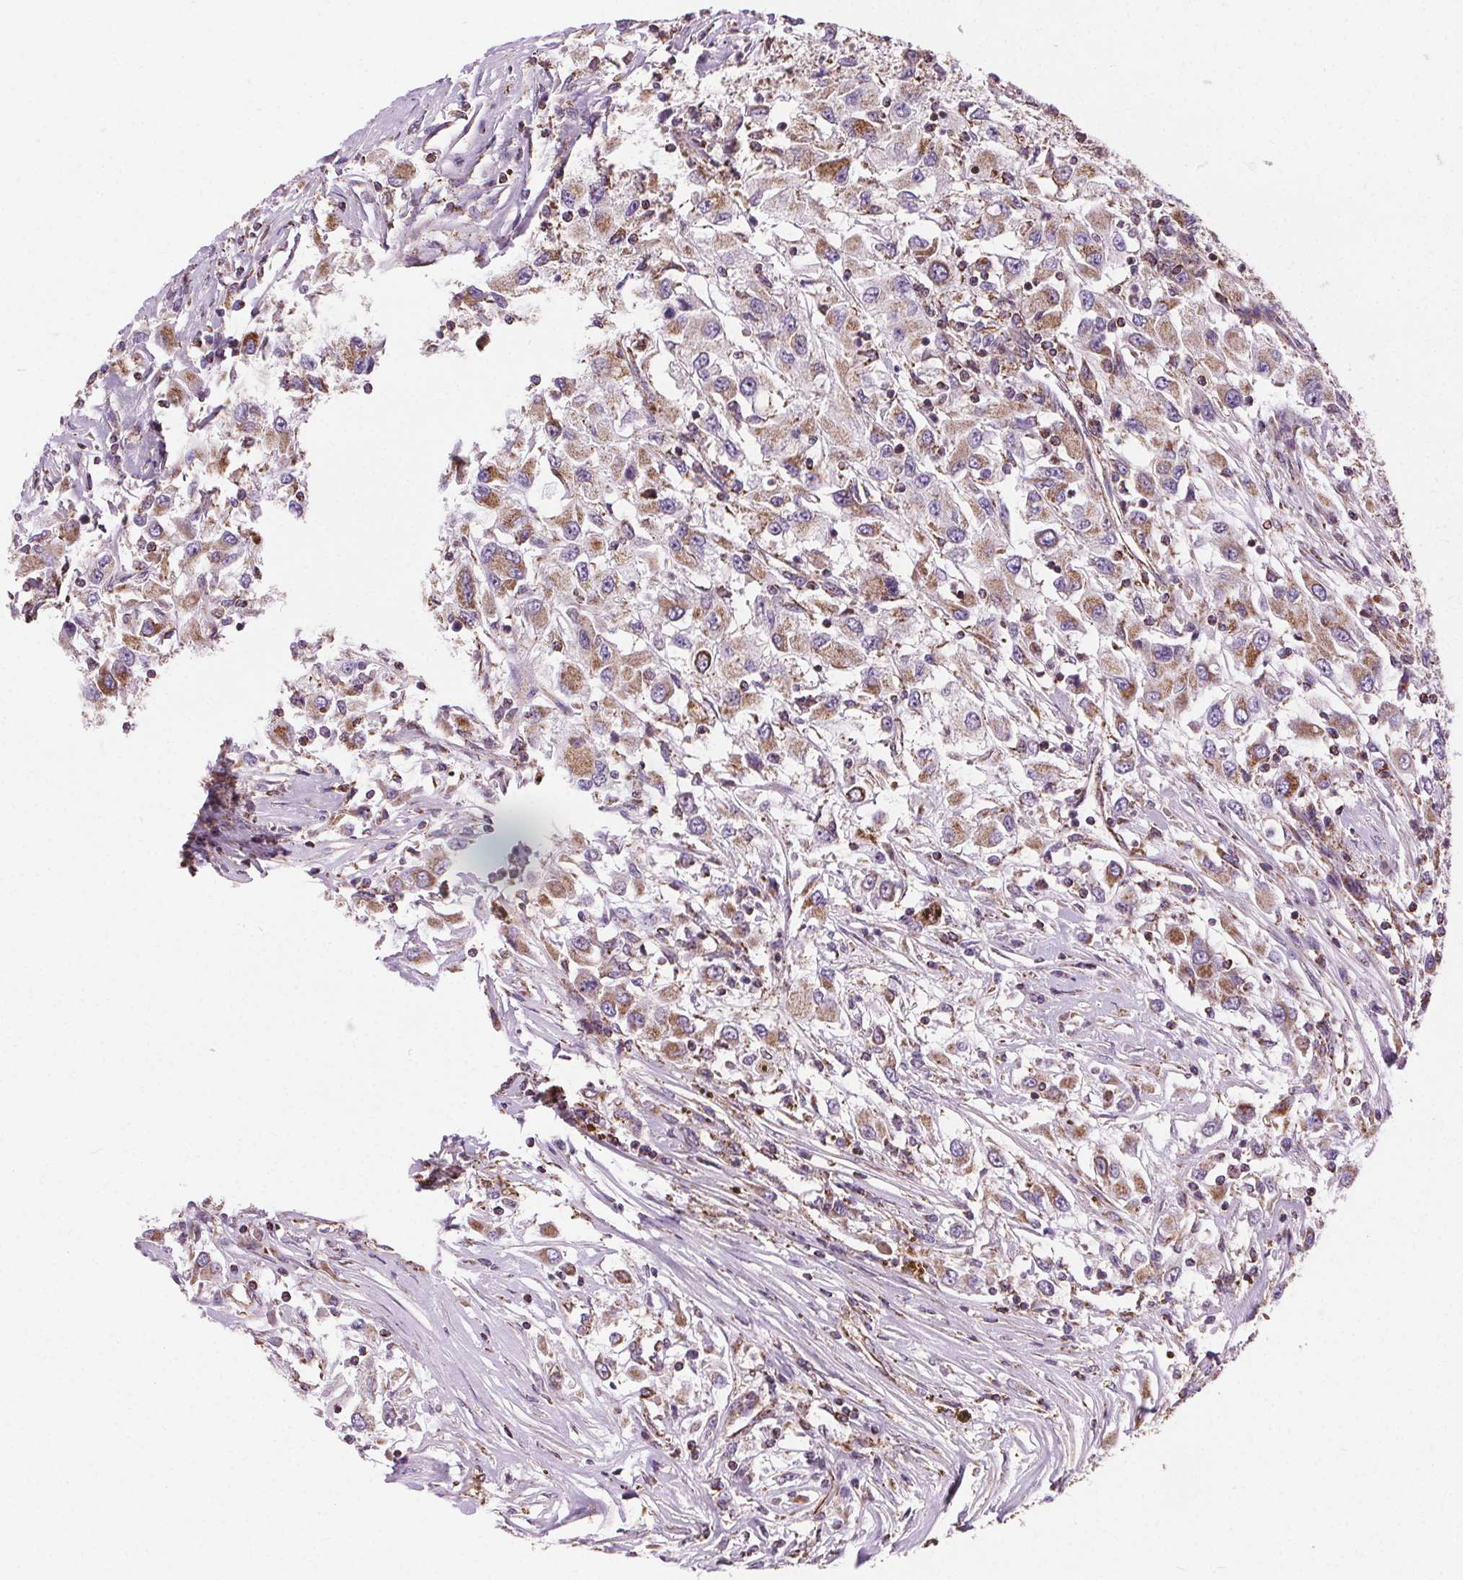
{"staining": {"intensity": "moderate", "quantity": "25%-75%", "location": "cytoplasmic/membranous"}, "tissue": "renal cancer", "cell_type": "Tumor cells", "image_type": "cancer", "snomed": [{"axis": "morphology", "description": "Adenocarcinoma, NOS"}, {"axis": "topography", "description": "Kidney"}], "caption": "Immunohistochemistry of adenocarcinoma (renal) demonstrates medium levels of moderate cytoplasmic/membranous expression in about 25%-75% of tumor cells.", "gene": "GOLT1B", "patient": {"sex": "female", "age": 67}}